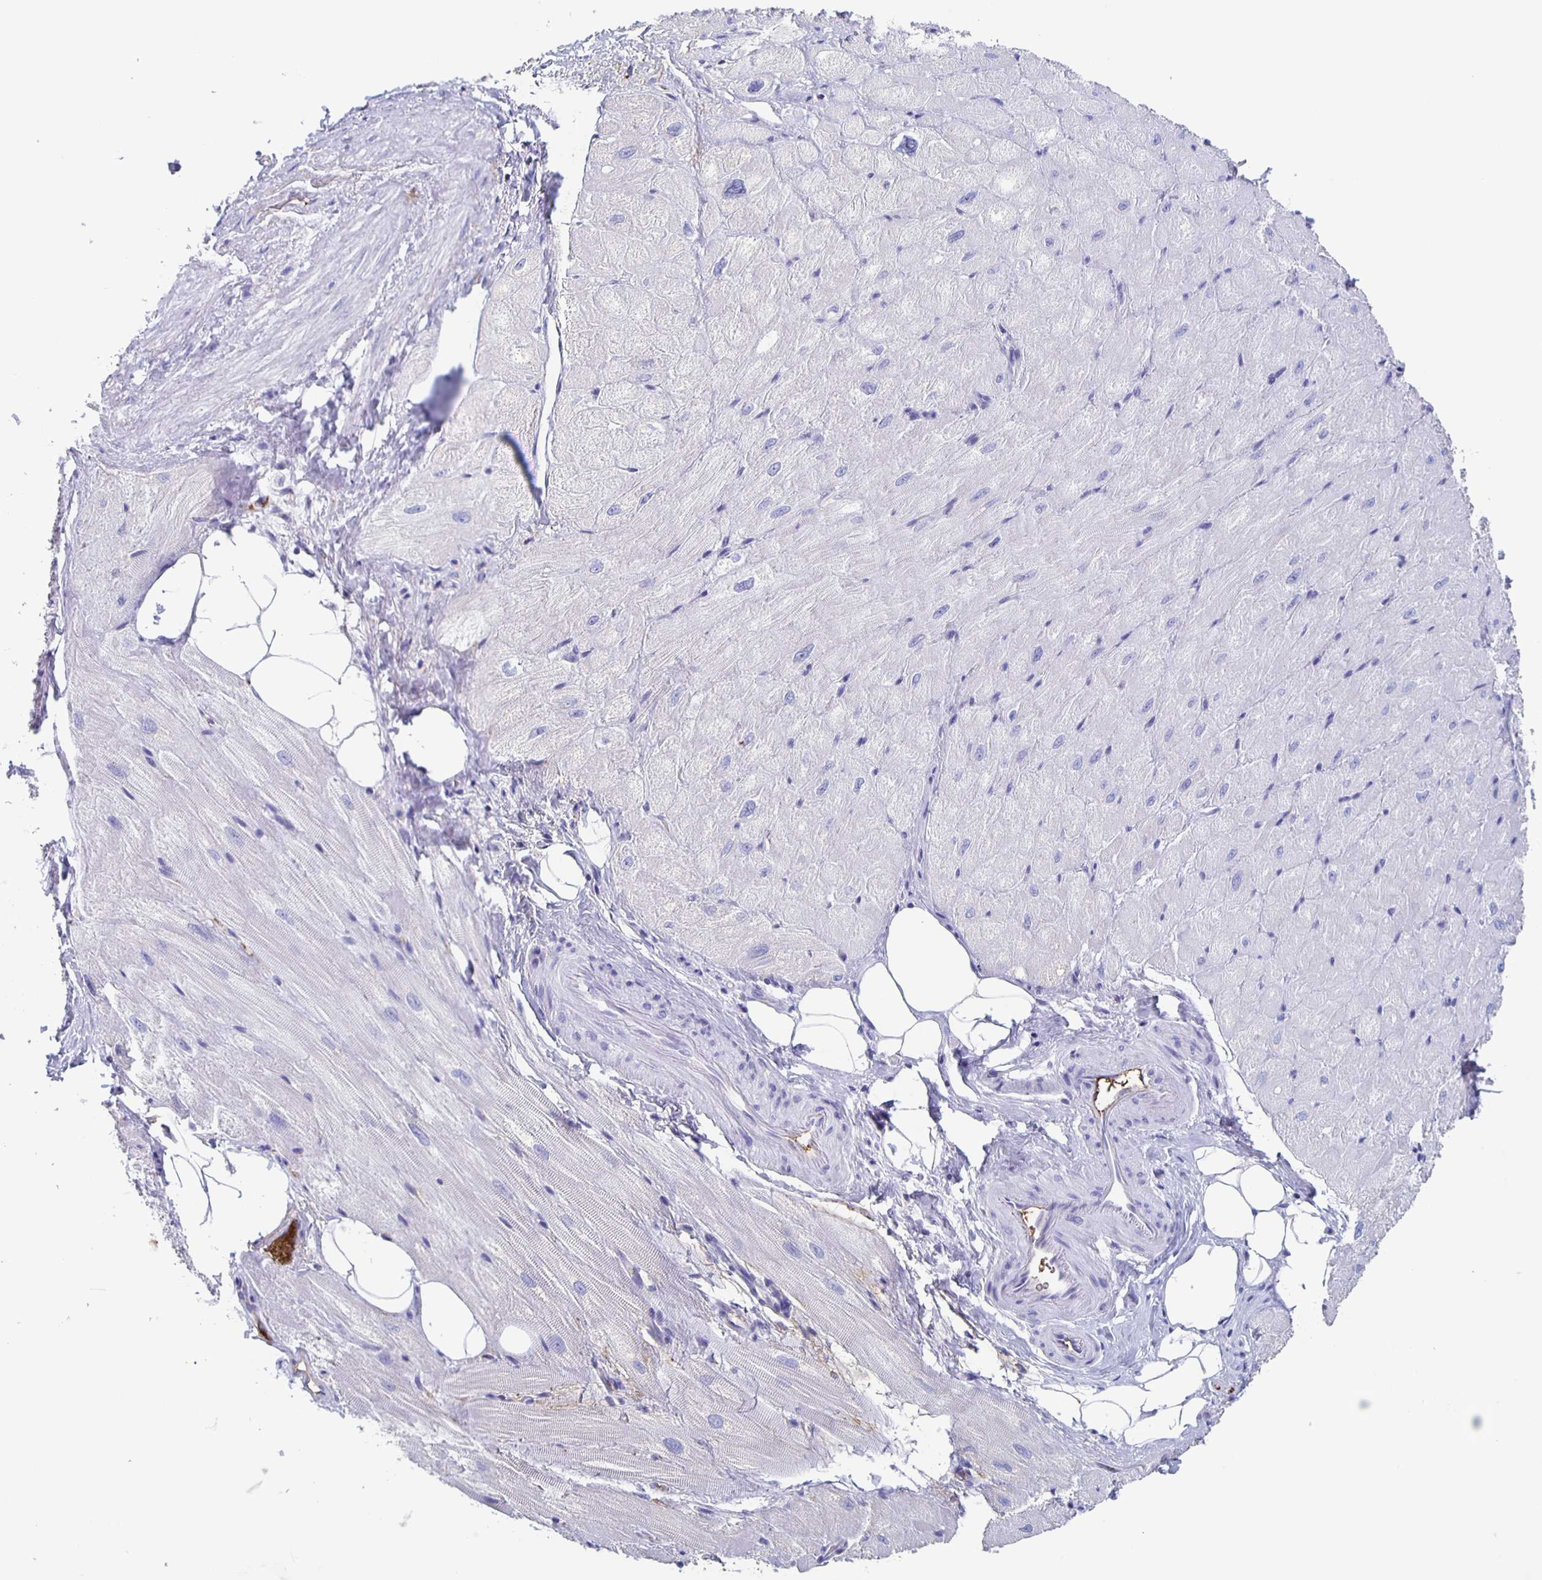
{"staining": {"intensity": "weak", "quantity": "<25%", "location": "cytoplasmic/membranous"}, "tissue": "heart muscle", "cell_type": "Cardiomyocytes", "image_type": "normal", "snomed": [{"axis": "morphology", "description": "Normal tissue, NOS"}, {"axis": "topography", "description": "Heart"}], "caption": "There is no significant staining in cardiomyocytes of heart muscle. (Brightfield microscopy of DAB (3,3'-diaminobenzidine) immunohistochemistry at high magnification).", "gene": "FGA", "patient": {"sex": "male", "age": 62}}